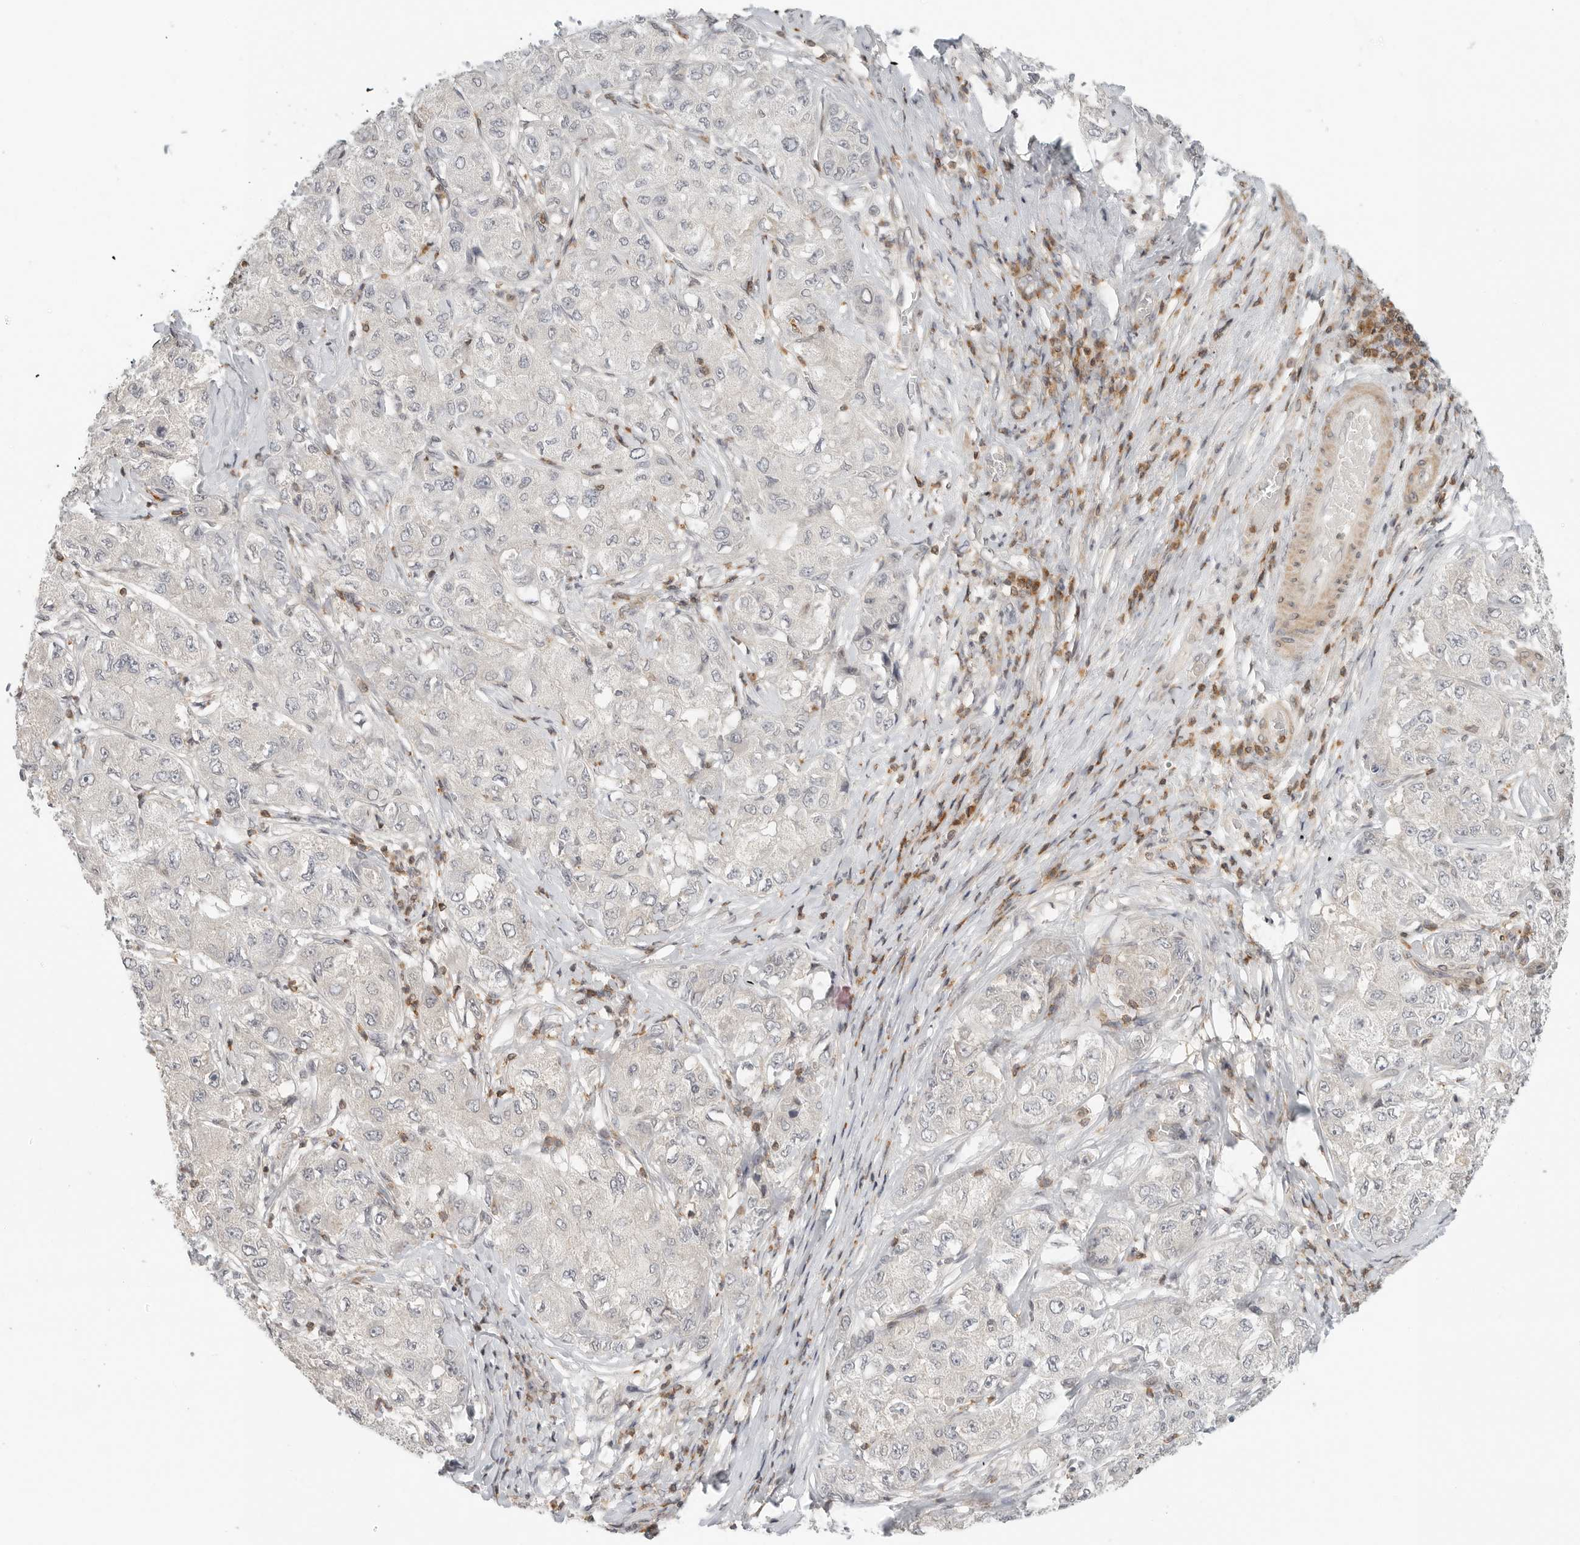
{"staining": {"intensity": "negative", "quantity": "none", "location": "none"}, "tissue": "liver cancer", "cell_type": "Tumor cells", "image_type": "cancer", "snomed": [{"axis": "morphology", "description": "Carcinoma, Hepatocellular, NOS"}, {"axis": "topography", "description": "Liver"}], "caption": "High power microscopy photomicrograph of an IHC micrograph of liver cancer, revealing no significant staining in tumor cells.", "gene": "SH3KBP1", "patient": {"sex": "male", "age": 80}}